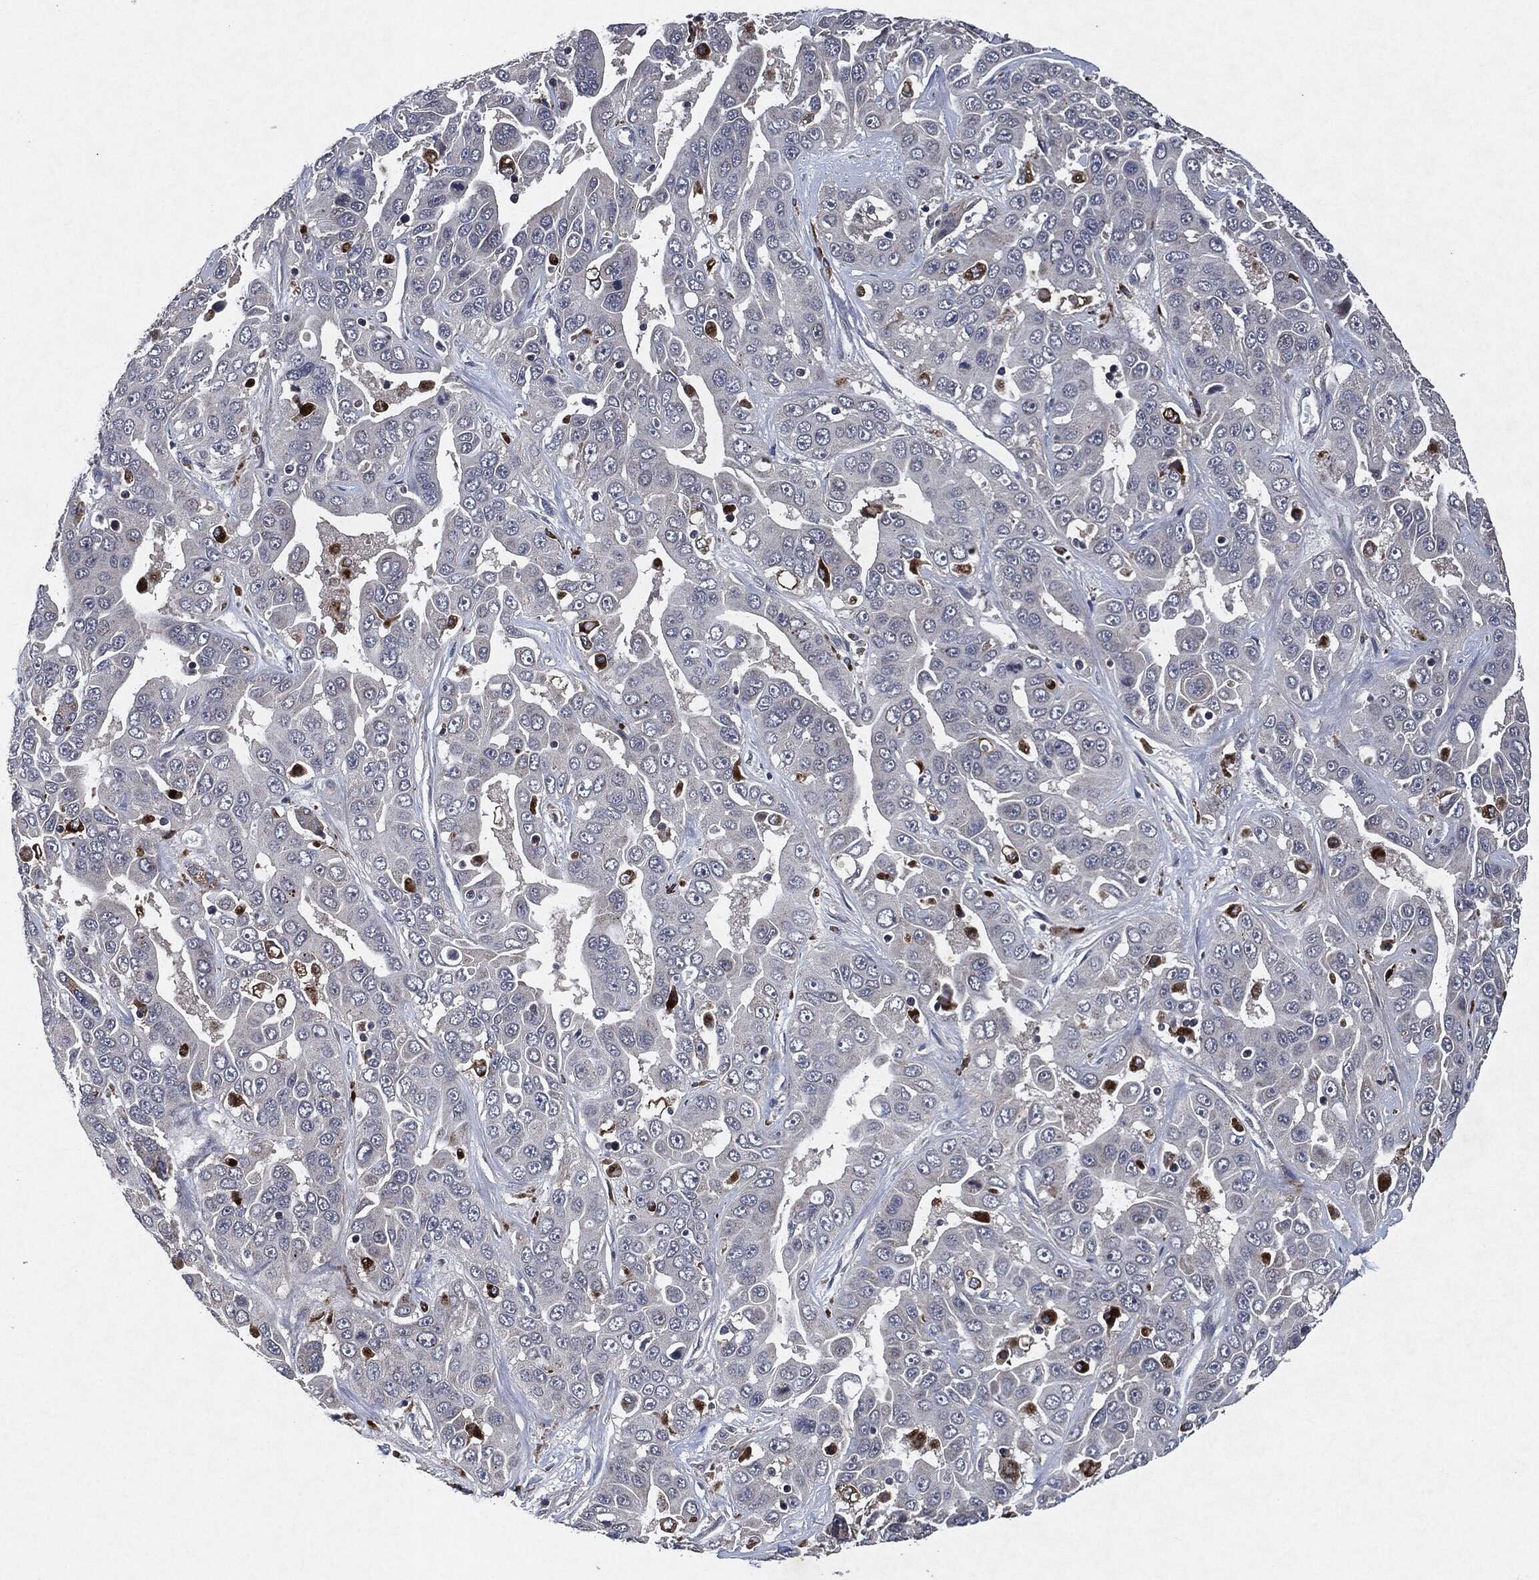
{"staining": {"intensity": "negative", "quantity": "none", "location": "none"}, "tissue": "liver cancer", "cell_type": "Tumor cells", "image_type": "cancer", "snomed": [{"axis": "morphology", "description": "Cholangiocarcinoma"}, {"axis": "topography", "description": "Liver"}], "caption": "Immunohistochemistry image of human liver cancer (cholangiocarcinoma) stained for a protein (brown), which exhibits no positivity in tumor cells. The staining is performed using DAB brown chromogen with nuclei counter-stained in using hematoxylin.", "gene": "SLC31A2", "patient": {"sex": "female", "age": 52}}